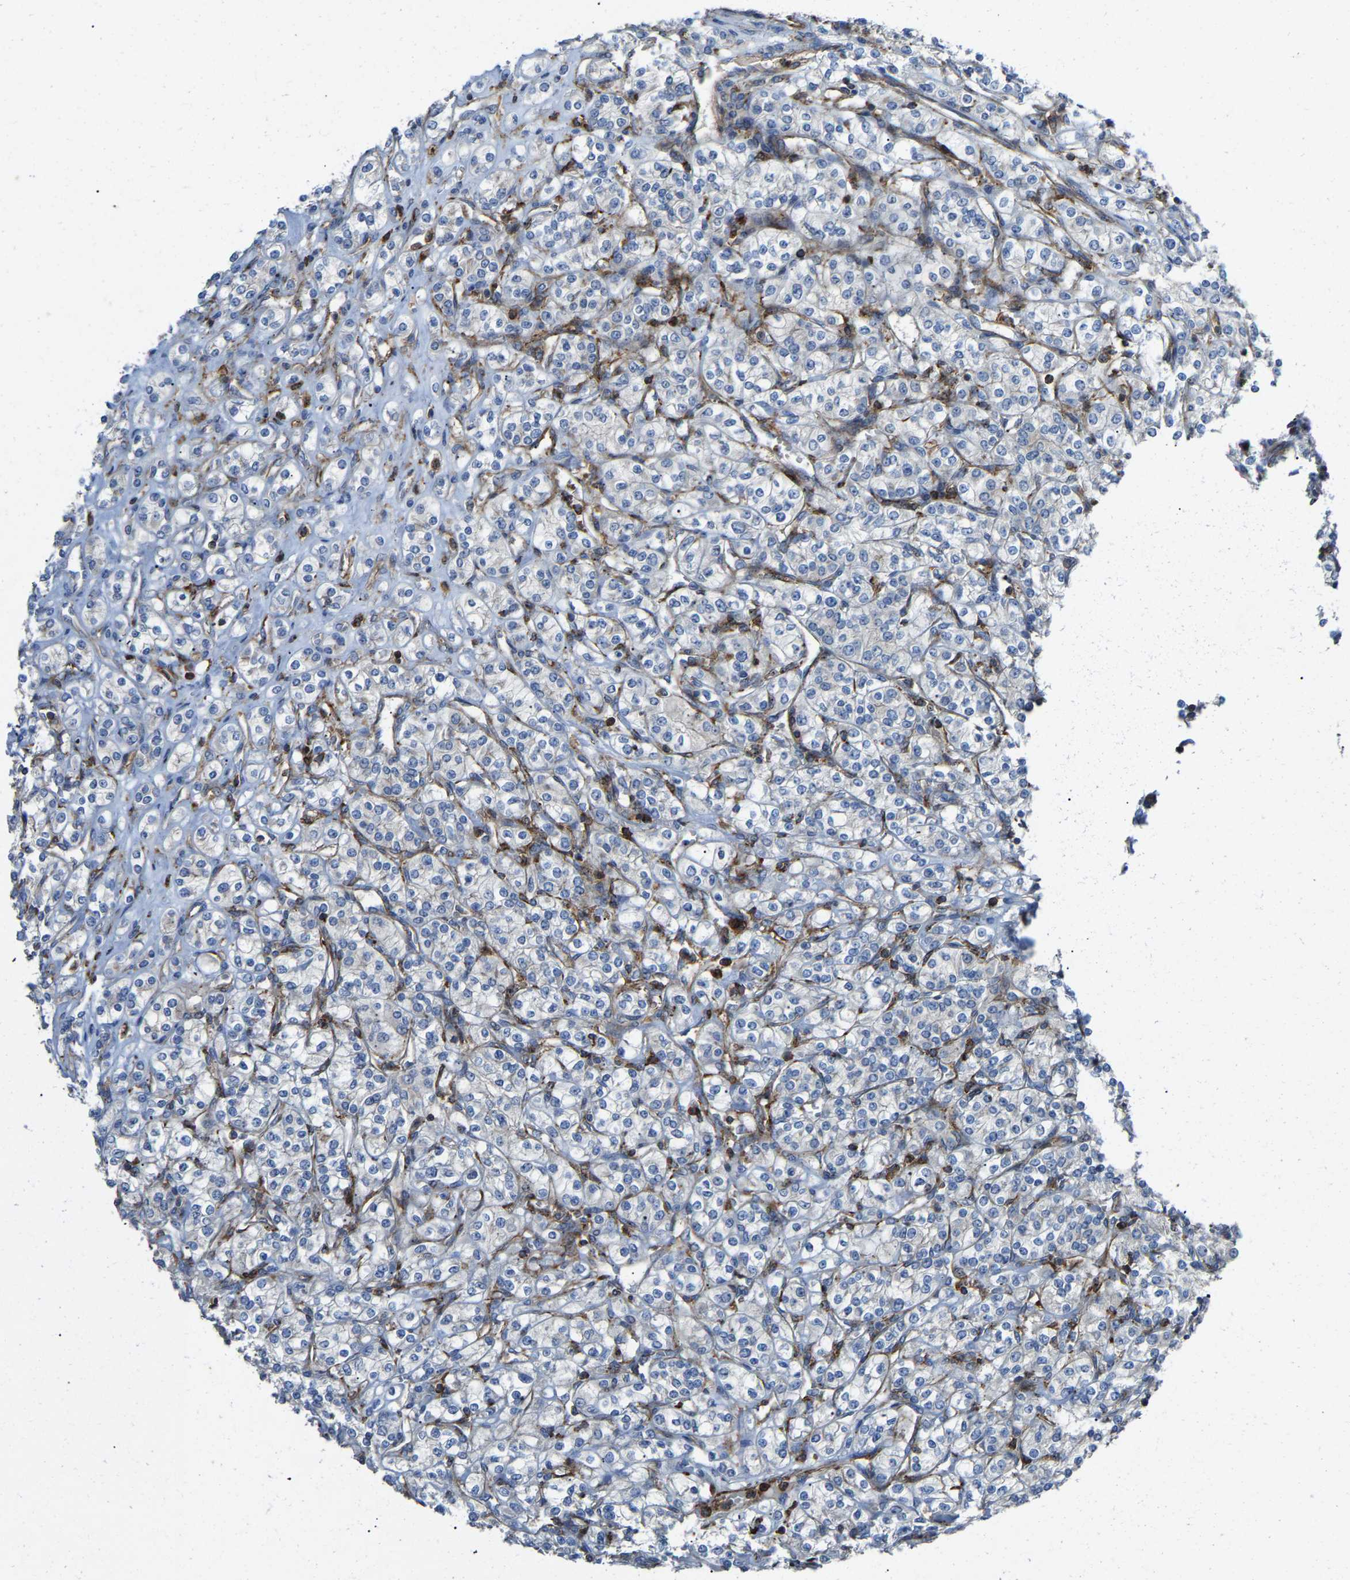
{"staining": {"intensity": "negative", "quantity": "none", "location": "none"}, "tissue": "renal cancer", "cell_type": "Tumor cells", "image_type": "cancer", "snomed": [{"axis": "morphology", "description": "Adenocarcinoma, NOS"}, {"axis": "topography", "description": "Kidney"}], "caption": "Immunohistochemistry photomicrograph of neoplastic tissue: human renal cancer (adenocarcinoma) stained with DAB demonstrates no significant protein positivity in tumor cells. (Immunohistochemistry, brightfield microscopy, high magnification).", "gene": "AGPAT2", "patient": {"sex": "male", "age": 77}}